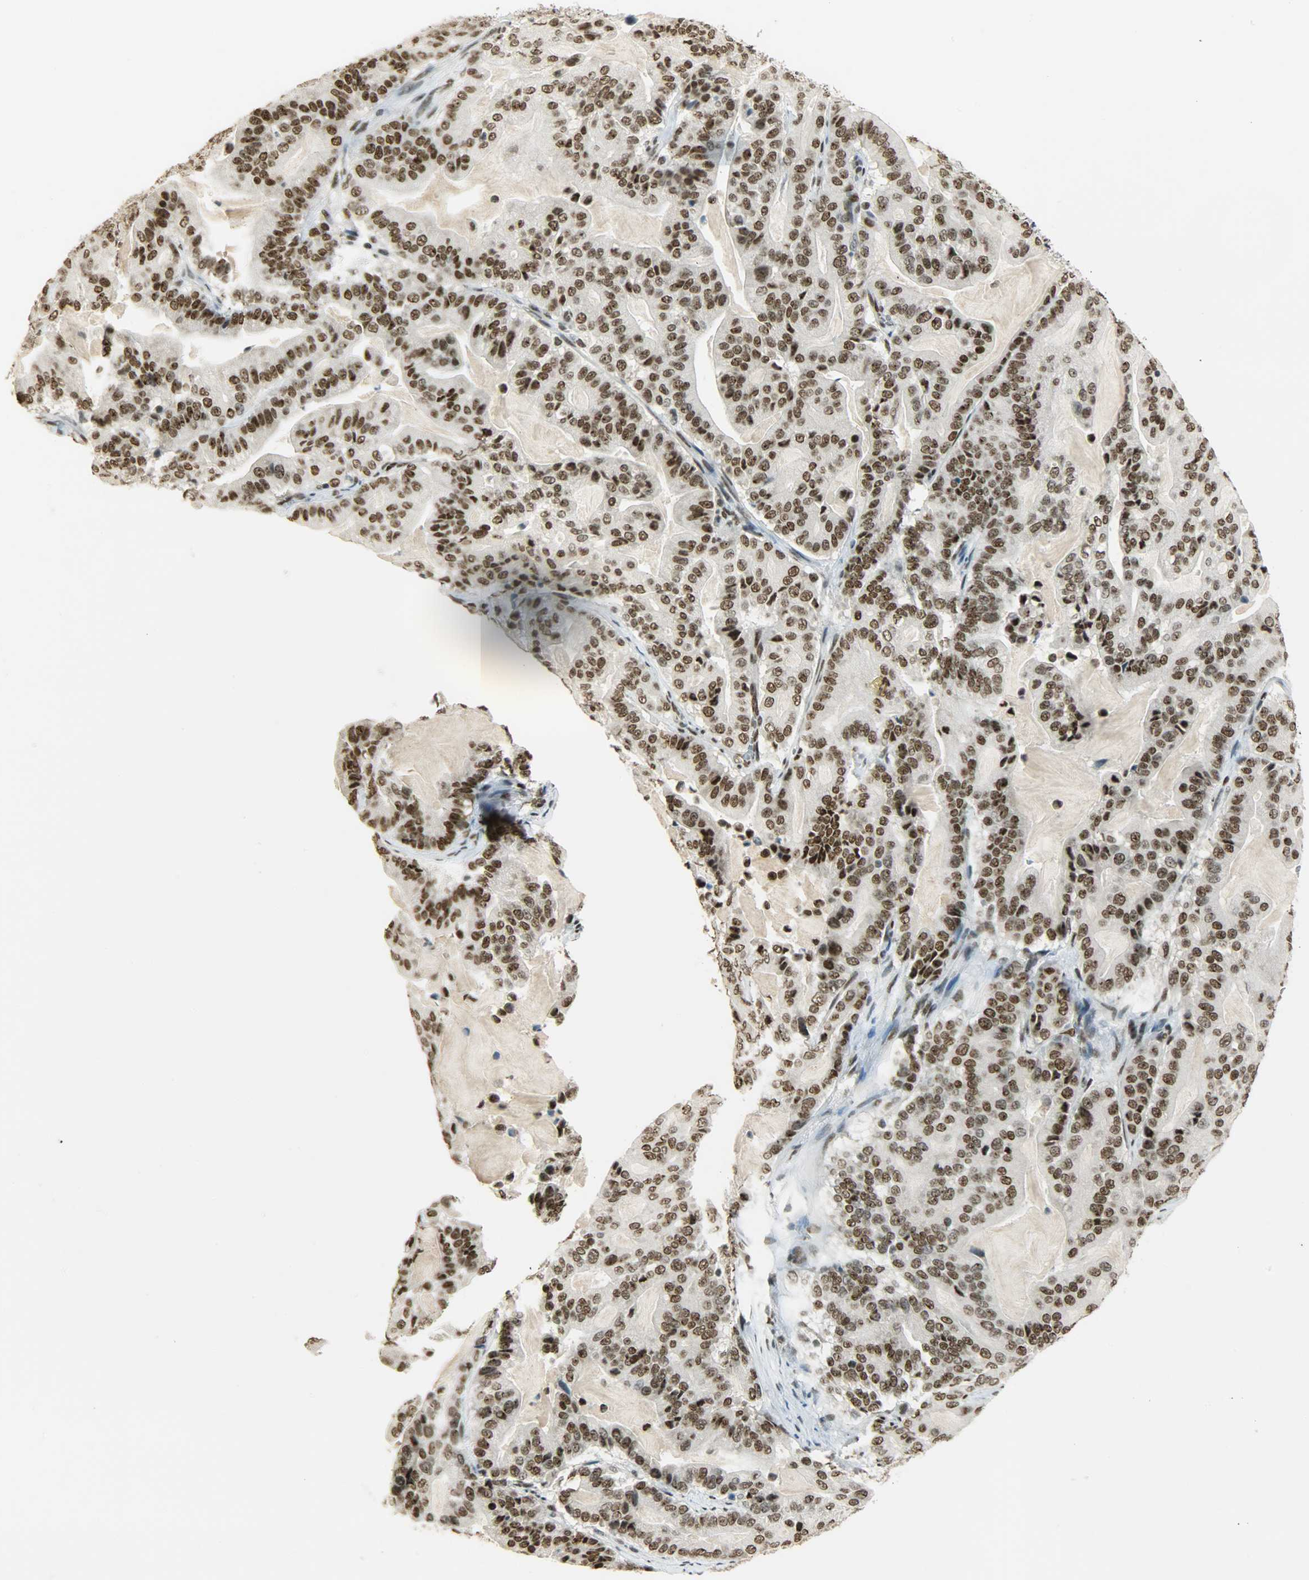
{"staining": {"intensity": "strong", "quantity": ">75%", "location": "nuclear"}, "tissue": "pancreatic cancer", "cell_type": "Tumor cells", "image_type": "cancer", "snomed": [{"axis": "morphology", "description": "Adenocarcinoma, NOS"}, {"axis": "topography", "description": "Pancreas"}], "caption": "Tumor cells display strong nuclear expression in approximately >75% of cells in pancreatic adenocarcinoma.", "gene": "MYEF2", "patient": {"sex": "male", "age": 63}}